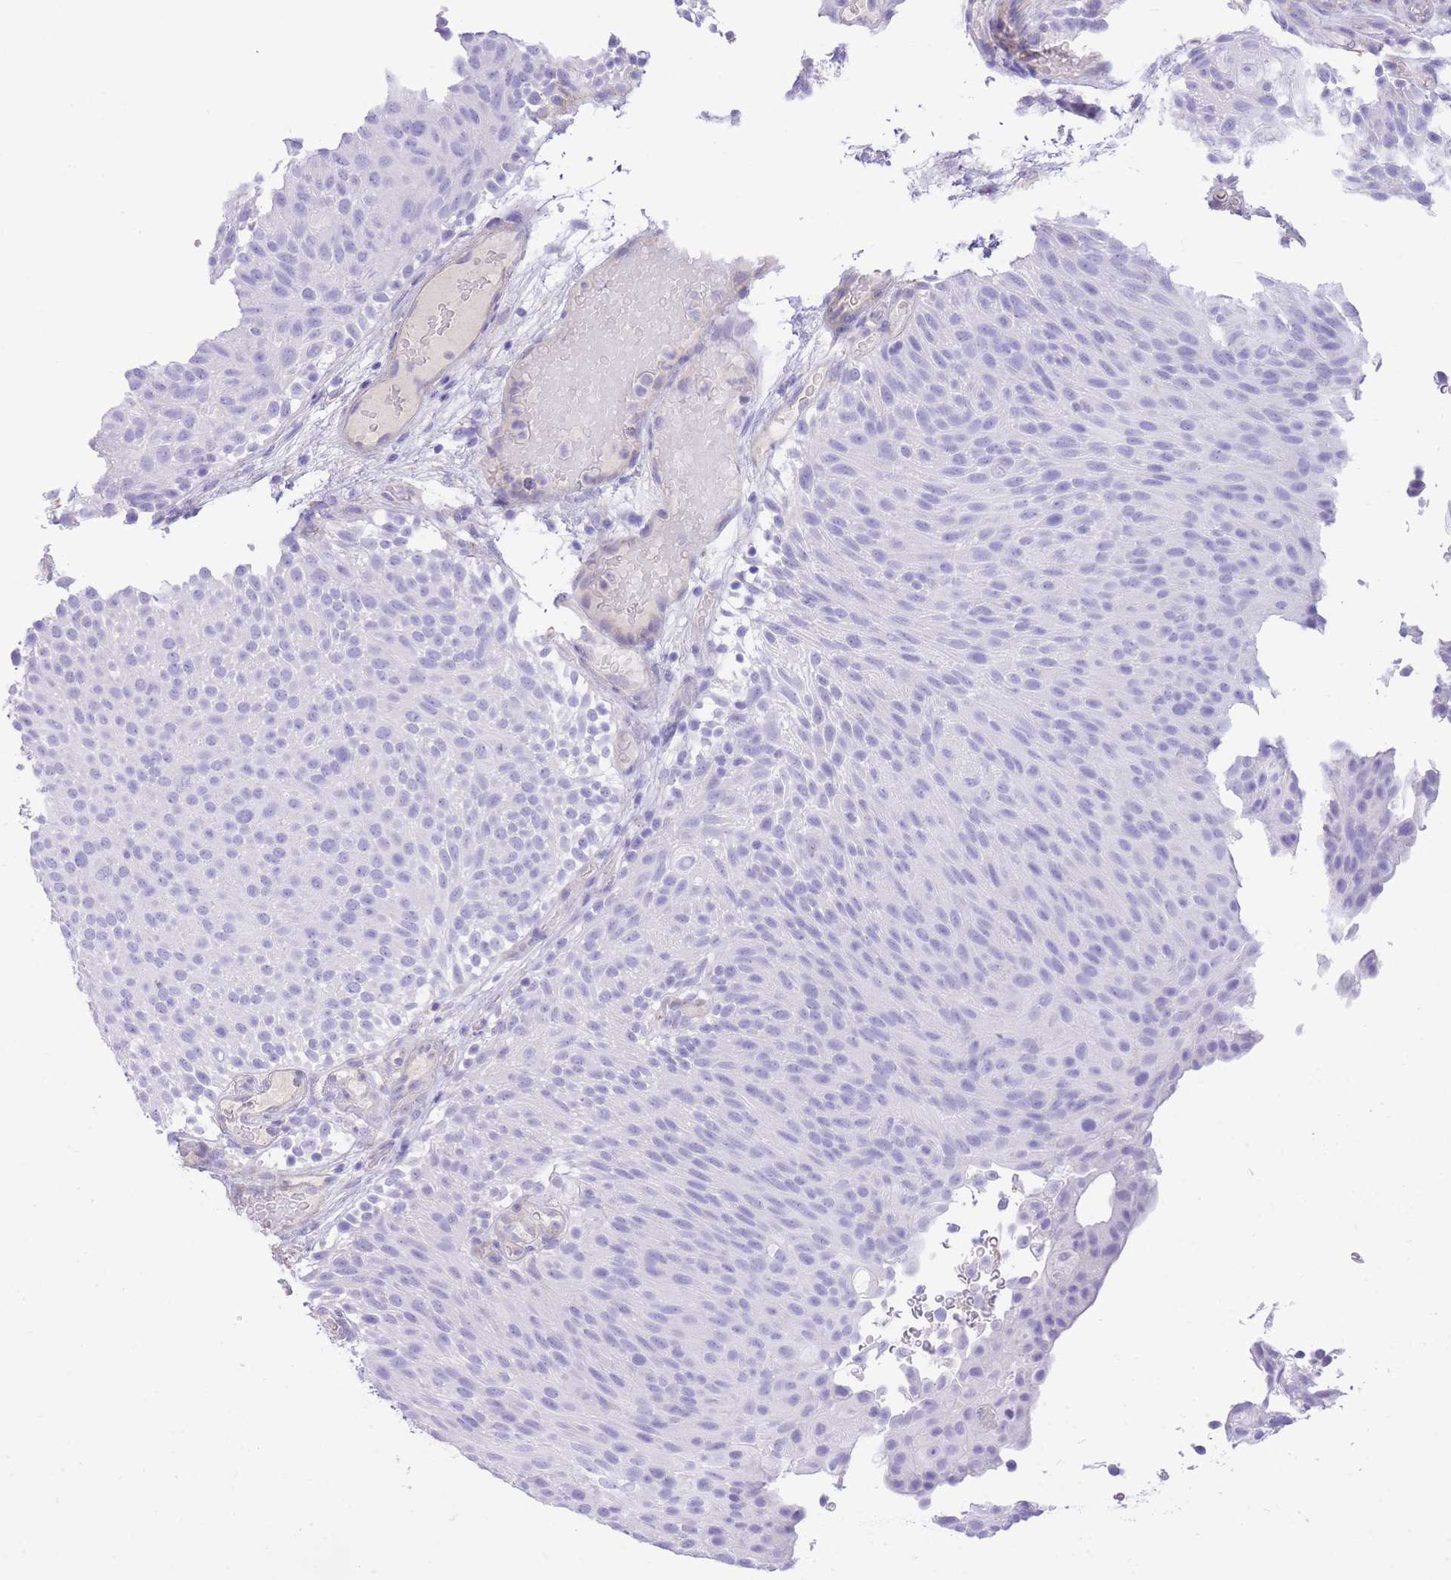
{"staining": {"intensity": "negative", "quantity": "none", "location": "none"}, "tissue": "urothelial cancer", "cell_type": "Tumor cells", "image_type": "cancer", "snomed": [{"axis": "morphology", "description": "Urothelial carcinoma, Low grade"}, {"axis": "topography", "description": "Urinary bladder"}], "caption": "Immunohistochemical staining of urothelial cancer displays no significant expression in tumor cells. (Stains: DAB (3,3'-diaminobenzidine) IHC with hematoxylin counter stain, Microscopy: brightfield microscopy at high magnification).", "gene": "PGM1", "patient": {"sex": "male", "age": 78}}